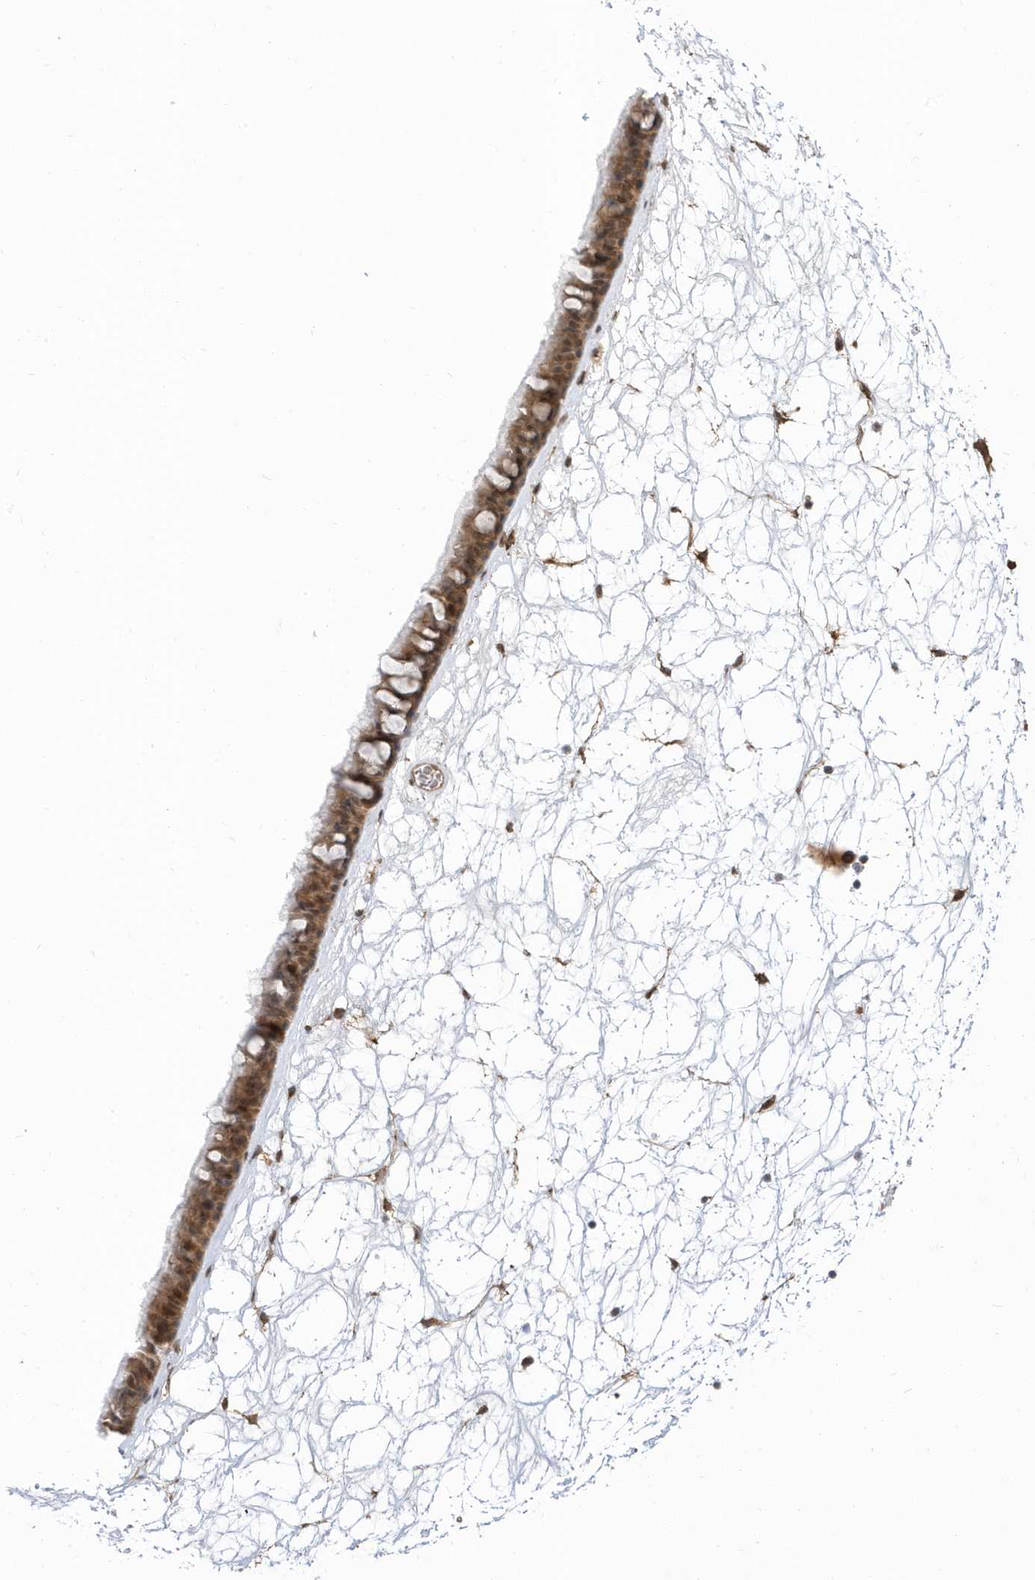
{"staining": {"intensity": "moderate", "quantity": ">75%", "location": "cytoplasmic/membranous,nuclear"}, "tissue": "nasopharynx", "cell_type": "Respiratory epithelial cells", "image_type": "normal", "snomed": [{"axis": "morphology", "description": "Normal tissue, NOS"}, {"axis": "topography", "description": "Nasopharynx"}], "caption": "The image exhibits staining of normal nasopharynx, revealing moderate cytoplasmic/membranous,nuclear protein expression (brown color) within respiratory epithelial cells. (IHC, brightfield microscopy, high magnification).", "gene": "USP53", "patient": {"sex": "male", "age": 64}}